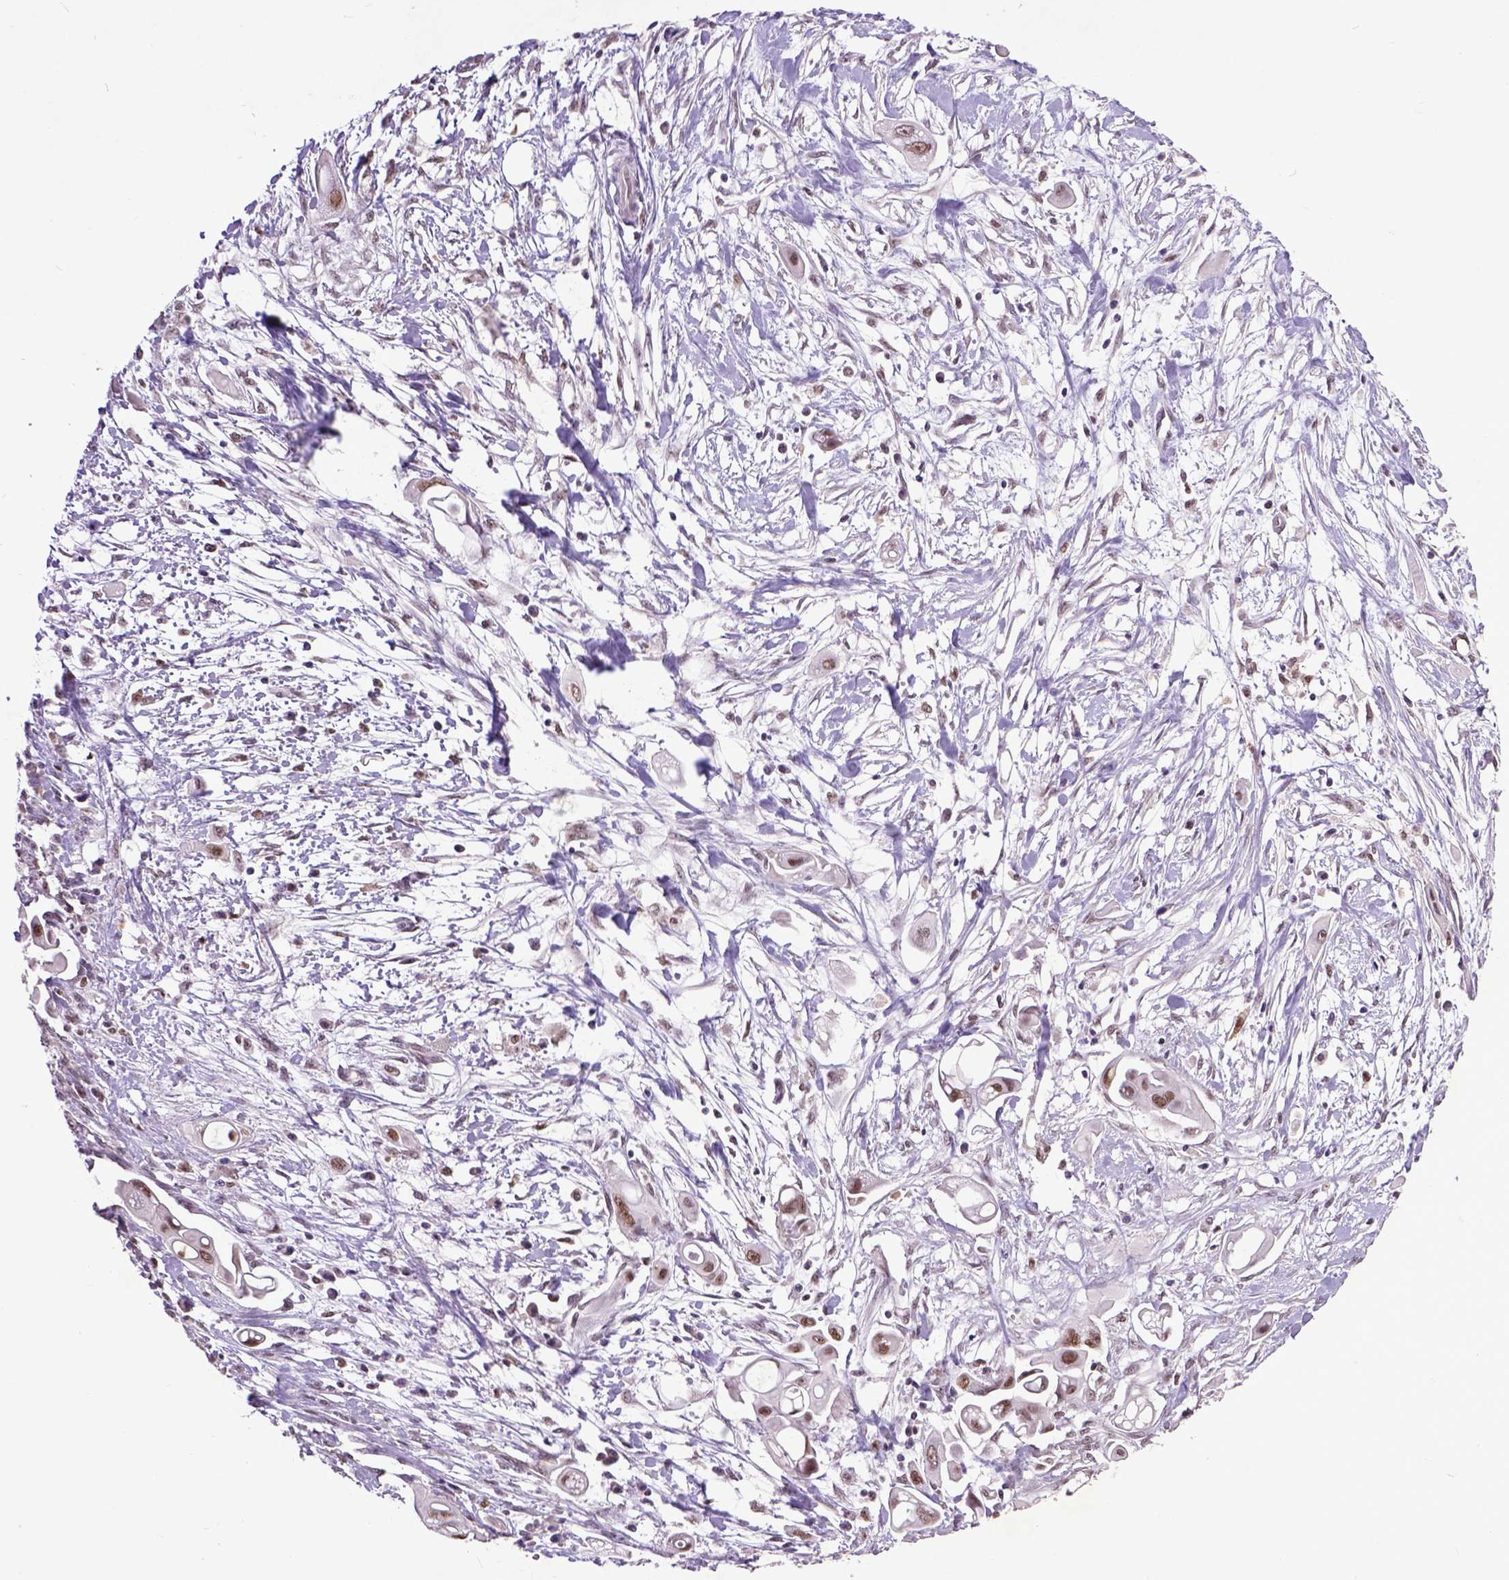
{"staining": {"intensity": "moderate", "quantity": ">75%", "location": "nuclear"}, "tissue": "pancreatic cancer", "cell_type": "Tumor cells", "image_type": "cancer", "snomed": [{"axis": "morphology", "description": "Adenocarcinoma, NOS"}, {"axis": "topography", "description": "Pancreas"}], "caption": "Protein positivity by IHC displays moderate nuclear positivity in about >75% of tumor cells in pancreatic adenocarcinoma.", "gene": "RCC2", "patient": {"sex": "male", "age": 50}}